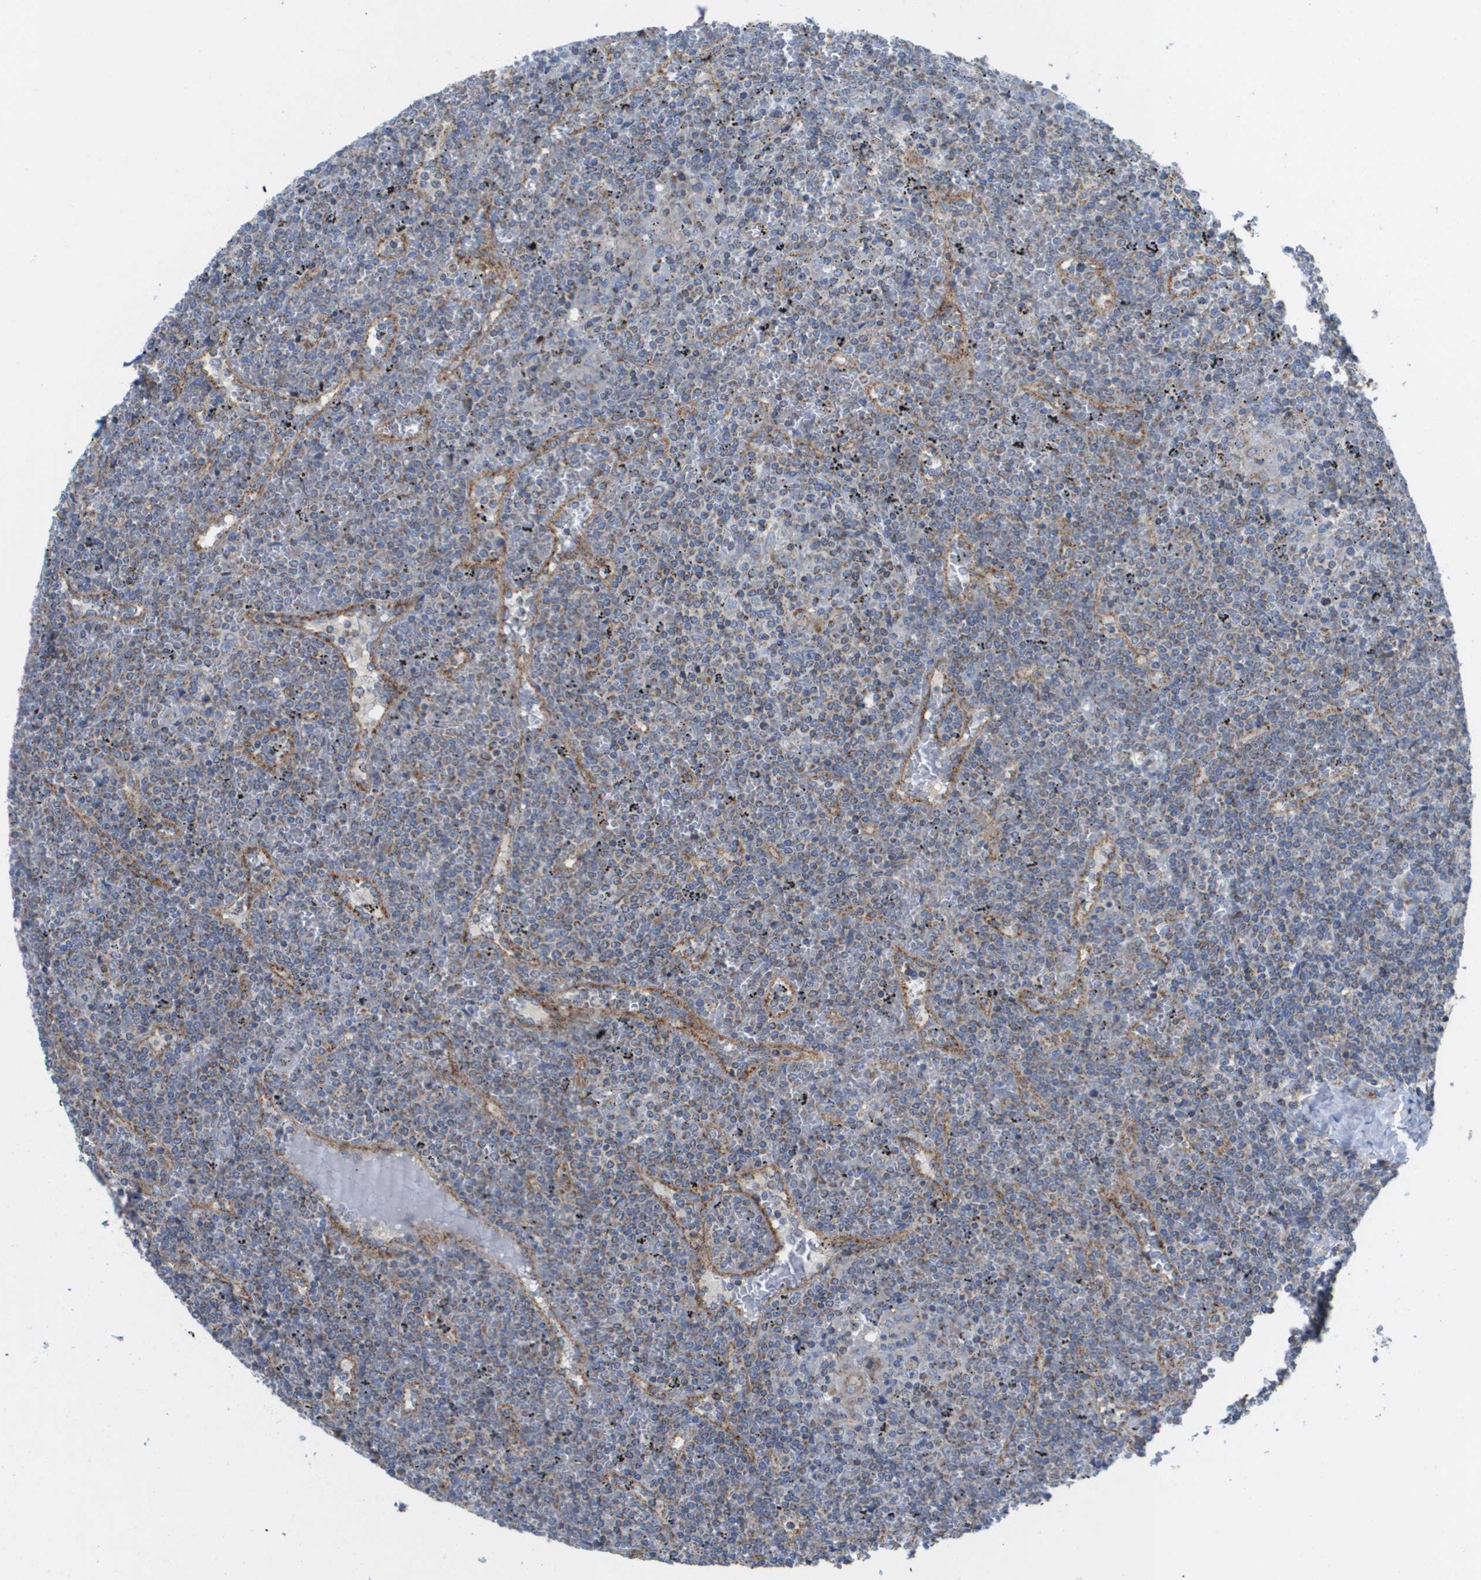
{"staining": {"intensity": "negative", "quantity": "none", "location": "none"}, "tissue": "lymphoma", "cell_type": "Tumor cells", "image_type": "cancer", "snomed": [{"axis": "morphology", "description": "Malignant lymphoma, non-Hodgkin's type, Low grade"}, {"axis": "topography", "description": "Spleen"}], "caption": "Immunohistochemistry (IHC) photomicrograph of neoplastic tissue: human lymphoma stained with DAB demonstrates no significant protein expression in tumor cells.", "gene": "FIS1", "patient": {"sex": "female", "age": 19}}